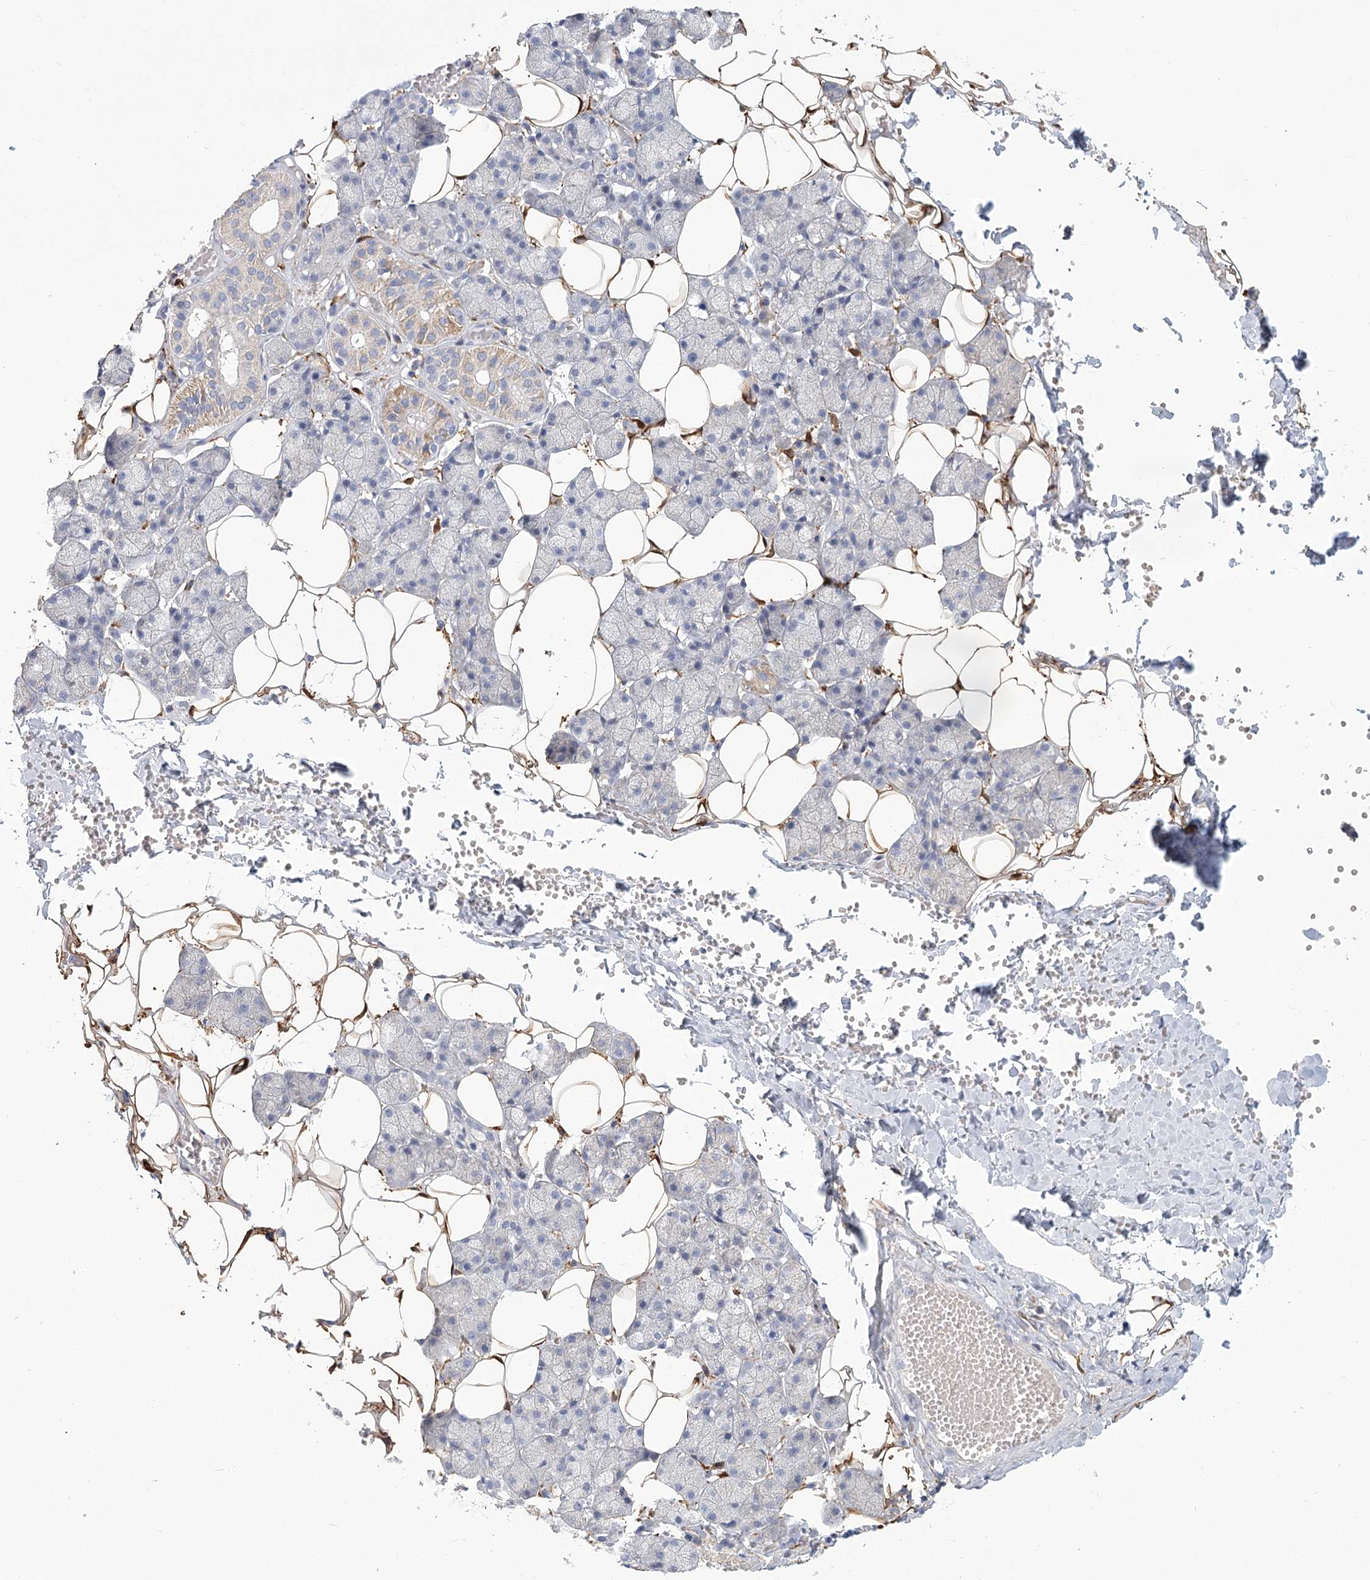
{"staining": {"intensity": "weak", "quantity": "<25%", "location": "cytoplasmic/membranous"}, "tissue": "salivary gland", "cell_type": "Glandular cells", "image_type": "normal", "snomed": [{"axis": "morphology", "description": "Normal tissue, NOS"}, {"axis": "topography", "description": "Salivary gland"}], "caption": "This is an immunohistochemistry (IHC) photomicrograph of normal salivary gland. There is no staining in glandular cells.", "gene": "CNTLN", "patient": {"sex": "female", "age": 33}}